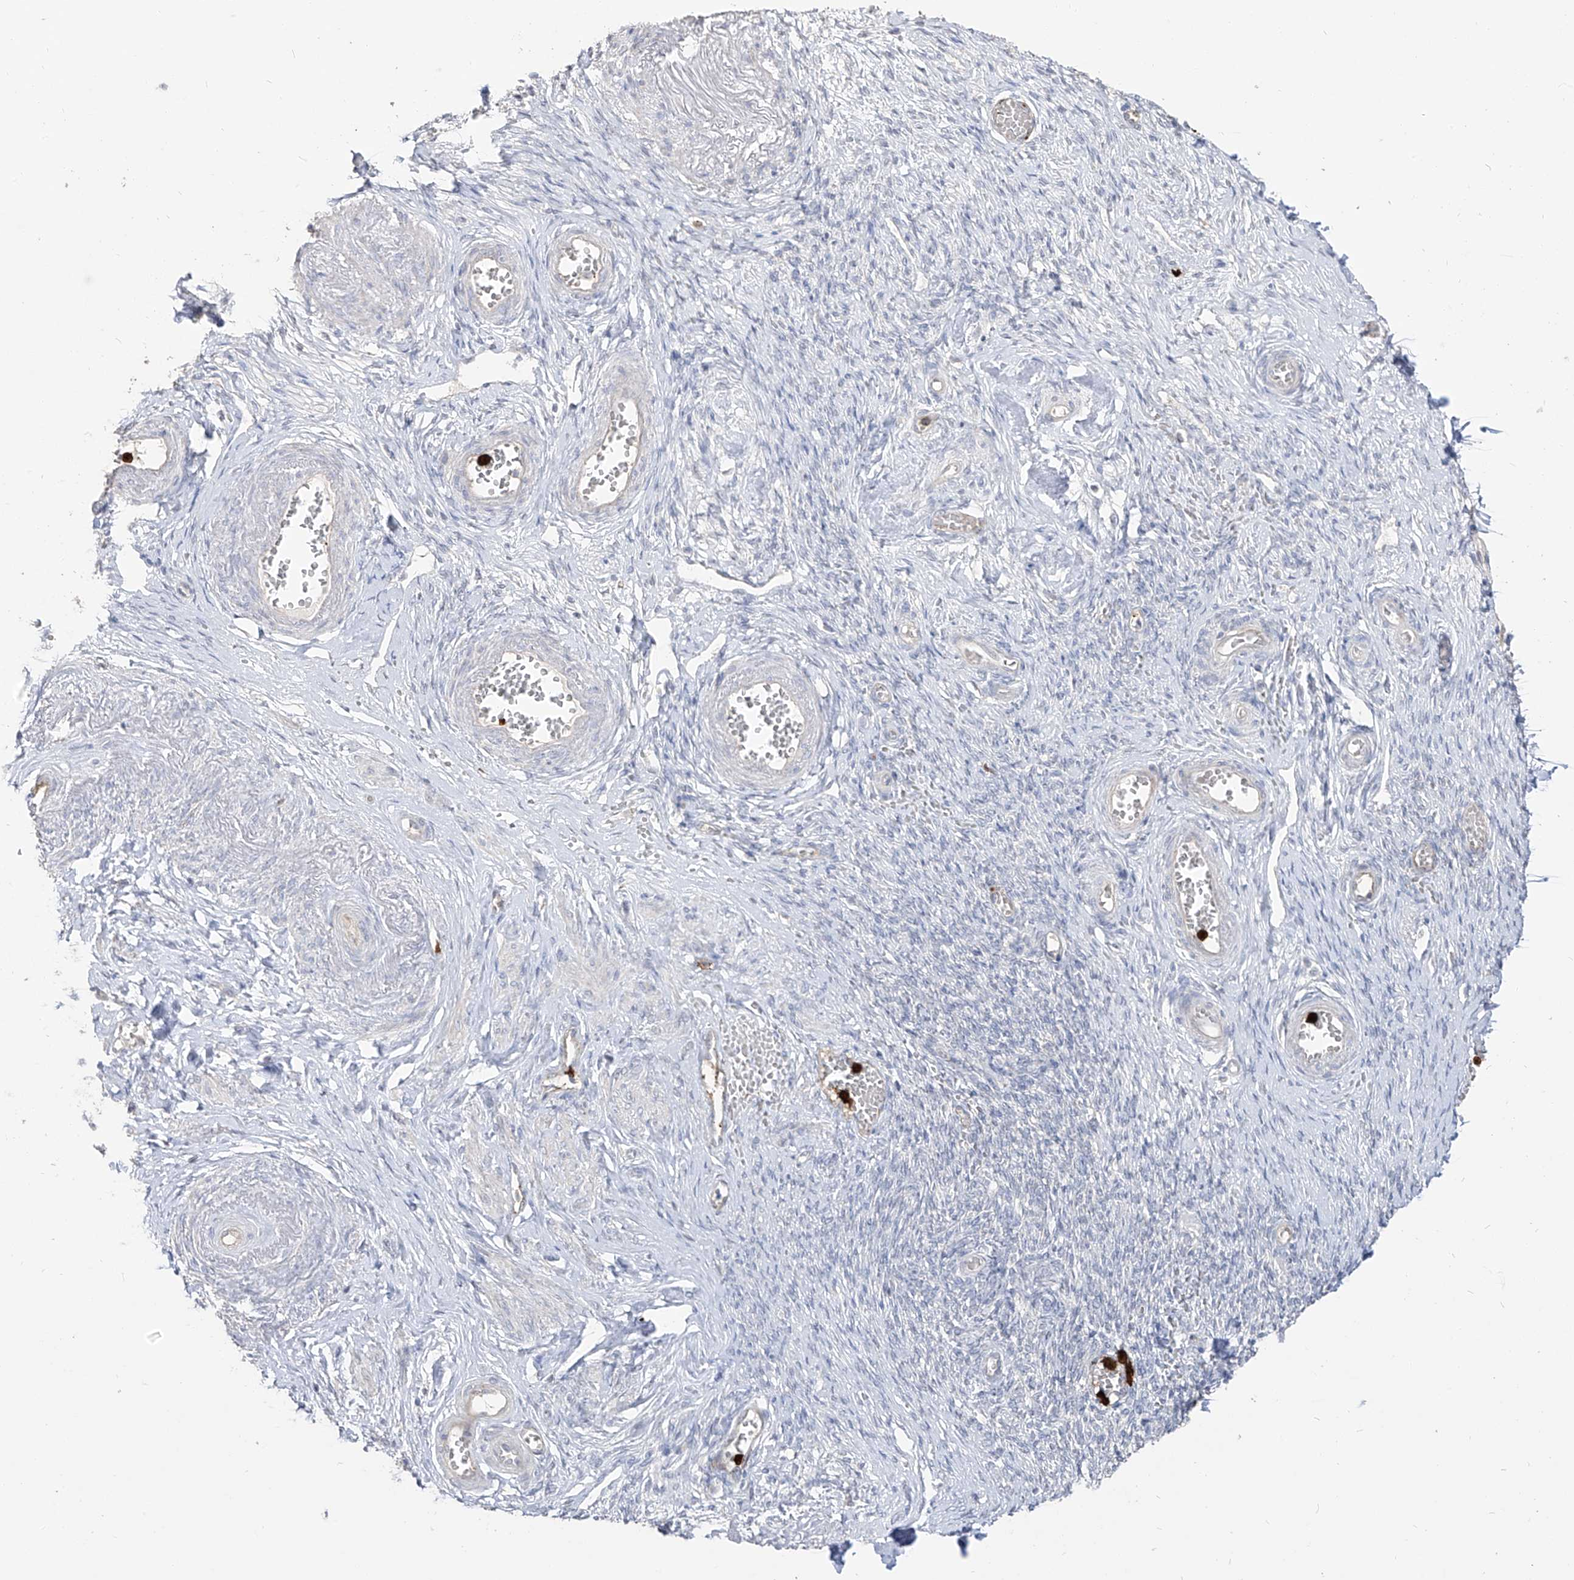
{"staining": {"intensity": "weak", "quantity": "<25%", "location": "cytoplasmic/membranous"}, "tissue": "adipose tissue", "cell_type": "Adipocytes", "image_type": "normal", "snomed": [{"axis": "morphology", "description": "Normal tissue, NOS"}, {"axis": "topography", "description": "Vascular tissue"}, {"axis": "topography", "description": "Fallopian tube"}, {"axis": "topography", "description": "Ovary"}], "caption": "IHC of normal adipose tissue exhibits no staining in adipocytes.", "gene": "ZNF227", "patient": {"sex": "female", "age": 67}}